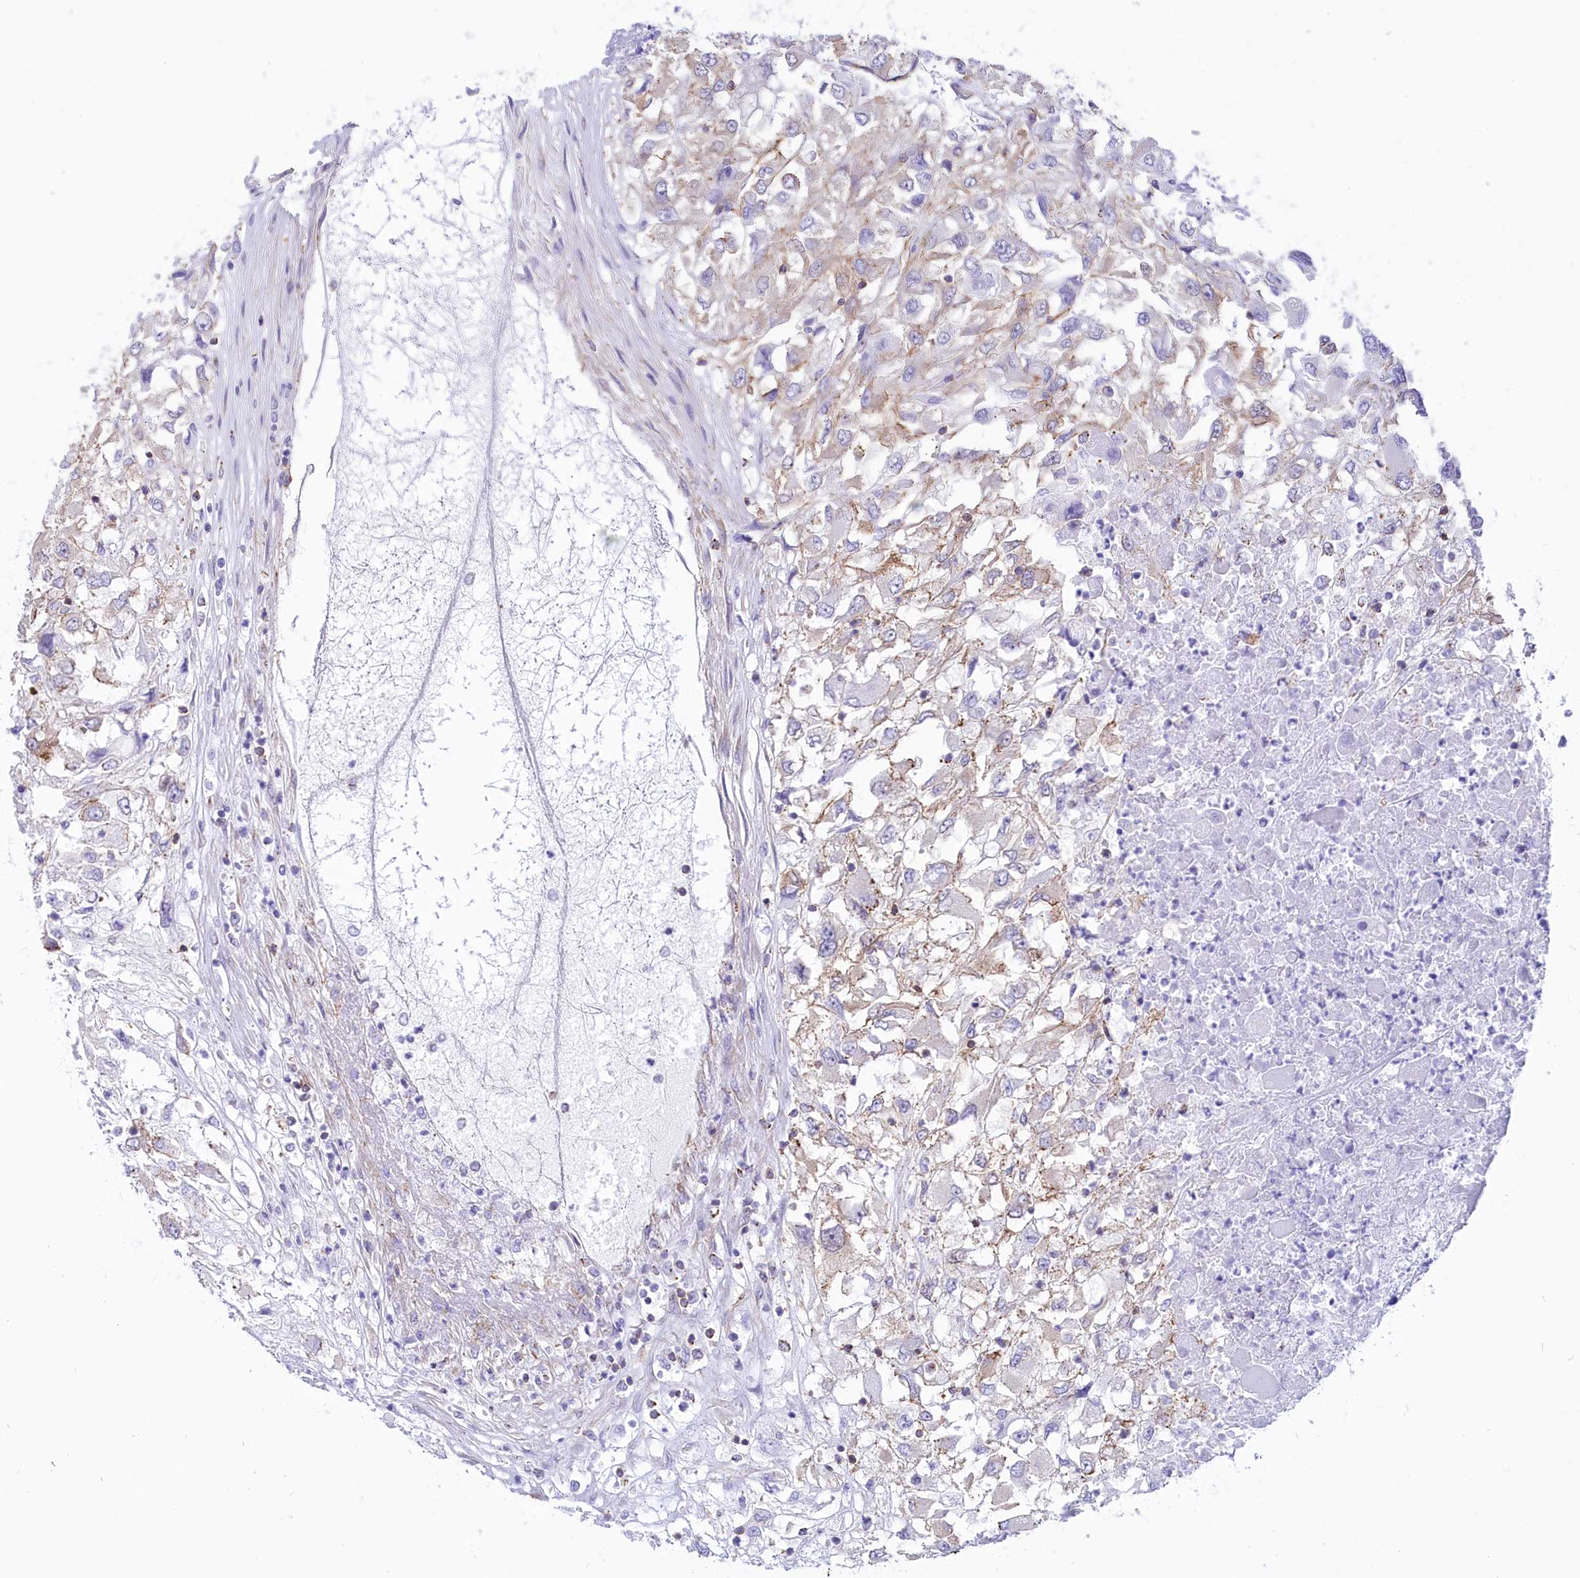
{"staining": {"intensity": "weak", "quantity": "<25%", "location": "cytoplasmic/membranous"}, "tissue": "renal cancer", "cell_type": "Tumor cells", "image_type": "cancer", "snomed": [{"axis": "morphology", "description": "Adenocarcinoma, NOS"}, {"axis": "topography", "description": "Kidney"}], "caption": "Immunohistochemistry (IHC) photomicrograph of neoplastic tissue: human renal cancer (adenocarcinoma) stained with DAB exhibits no significant protein expression in tumor cells. The staining was performed using DAB (3,3'-diaminobenzidine) to visualize the protein expression in brown, while the nuclei were stained in blue with hematoxylin (Magnification: 20x).", "gene": "SEPTIN9", "patient": {"sex": "female", "age": 52}}